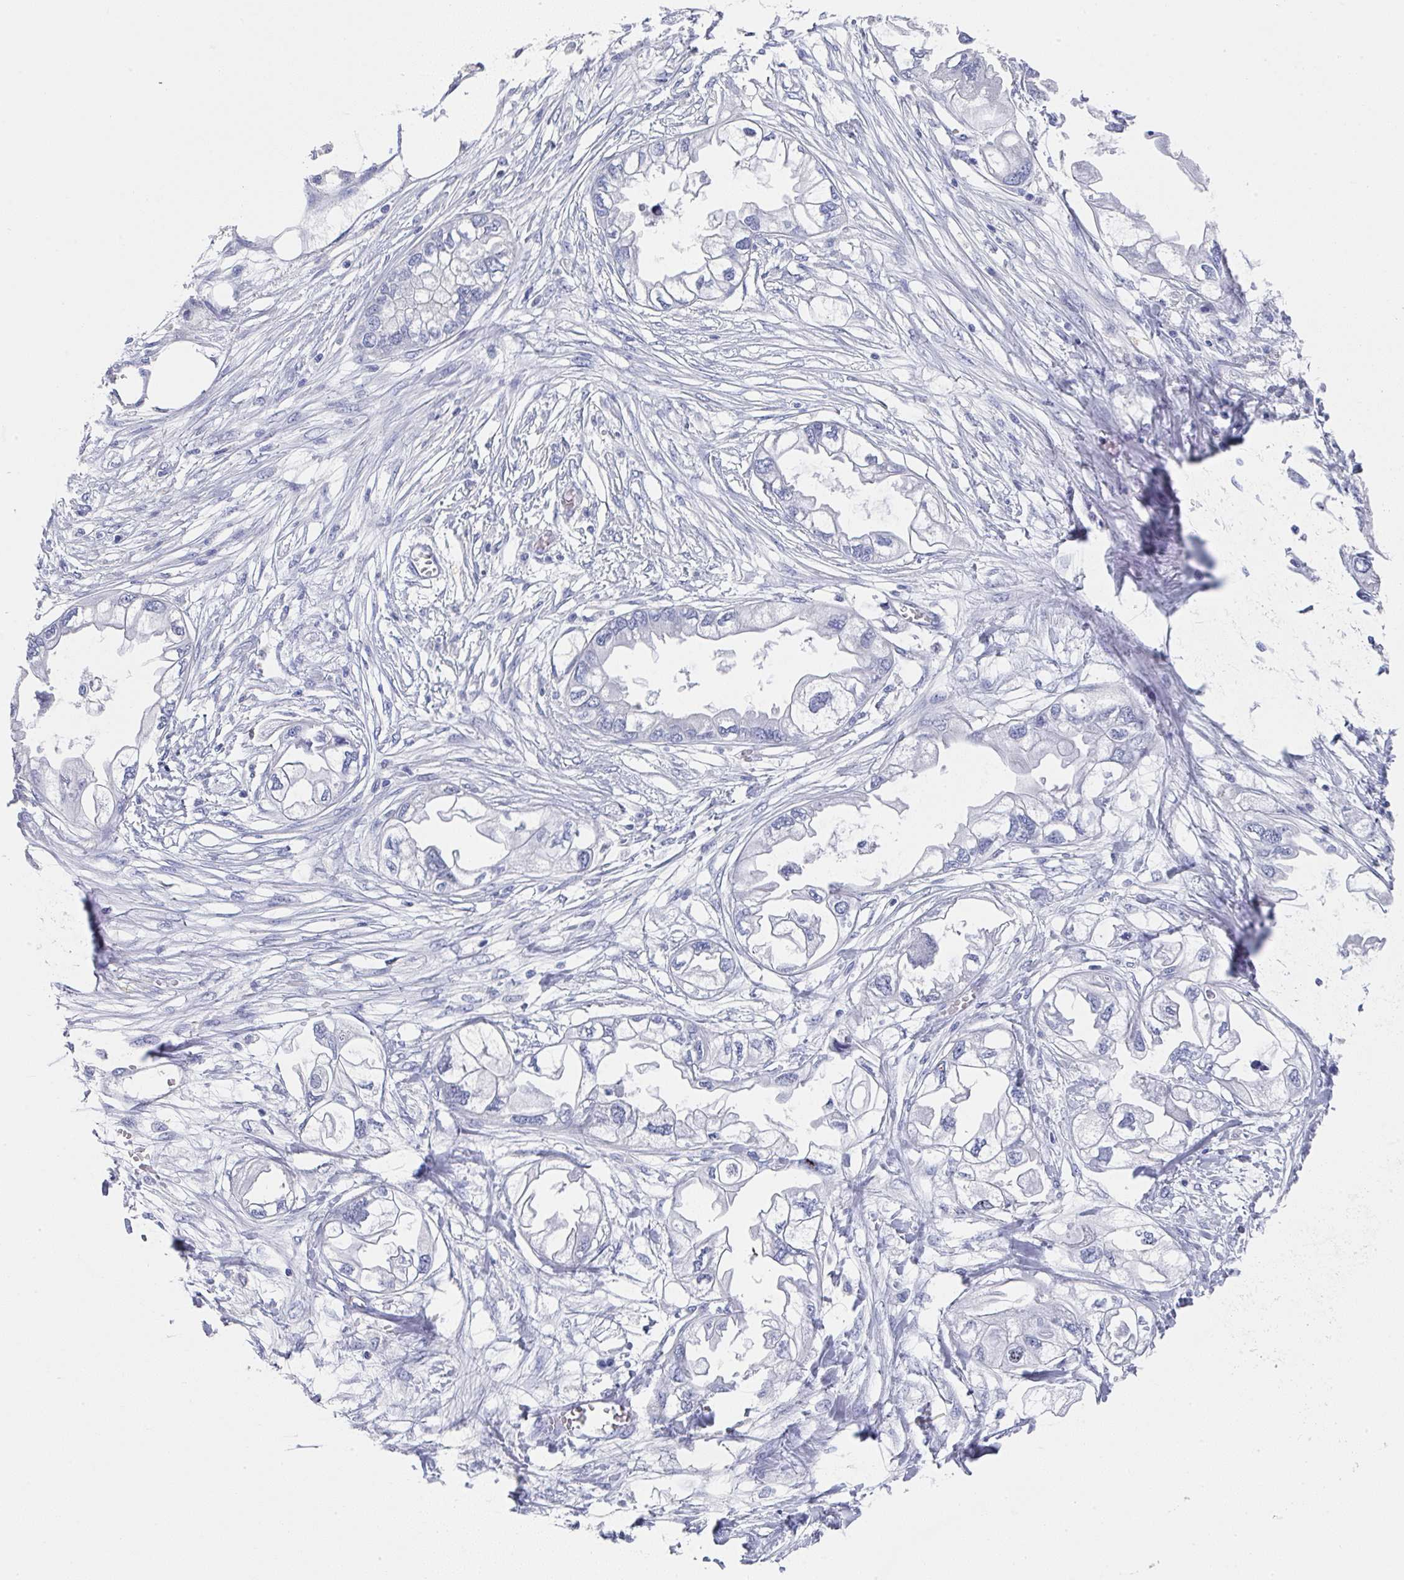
{"staining": {"intensity": "negative", "quantity": "none", "location": "none"}, "tissue": "endometrial cancer", "cell_type": "Tumor cells", "image_type": "cancer", "snomed": [{"axis": "morphology", "description": "Adenocarcinoma, NOS"}, {"axis": "morphology", "description": "Adenocarcinoma, metastatic, NOS"}, {"axis": "topography", "description": "Adipose tissue"}, {"axis": "topography", "description": "Endometrium"}], "caption": "The micrograph shows no staining of tumor cells in endometrial cancer (metastatic adenocarcinoma). (Immunohistochemistry, brightfield microscopy, high magnification).", "gene": "TNFRSF8", "patient": {"sex": "female", "age": 67}}